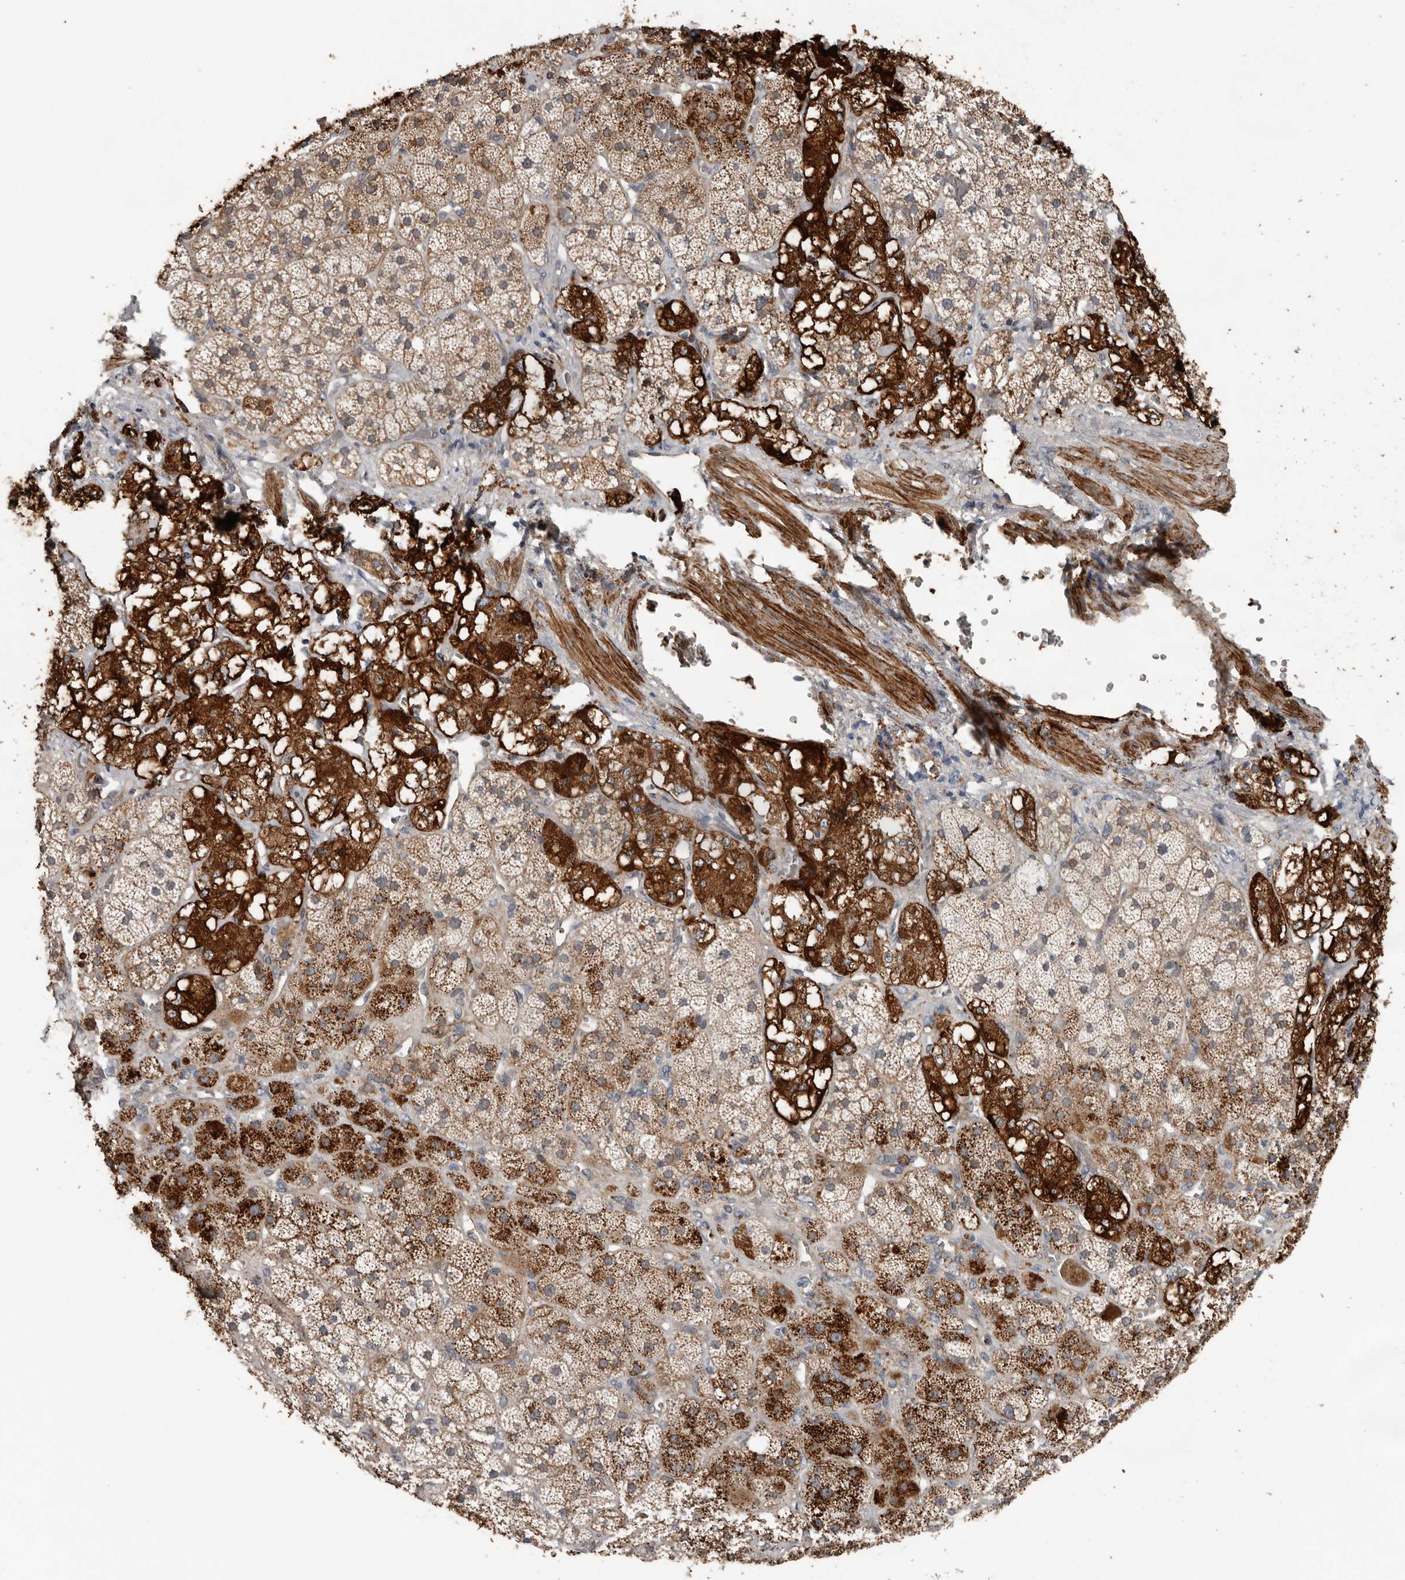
{"staining": {"intensity": "strong", "quantity": "<25%", "location": "cytoplasmic/membranous"}, "tissue": "adrenal gland", "cell_type": "Glandular cells", "image_type": "normal", "snomed": [{"axis": "morphology", "description": "Normal tissue, NOS"}, {"axis": "topography", "description": "Adrenal gland"}], "caption": "IHC photomicrograph of normal adrenal gland: human adrenal gland stained using IHC reveals medium levels of strong protein expression localized specifically in the cytoplasmic/membranous of glandular cells, appearing as a cytoplasmic/membranous brown color.", "gene": "RANBP17", "patient": {"sex": "male", "age": 57}}